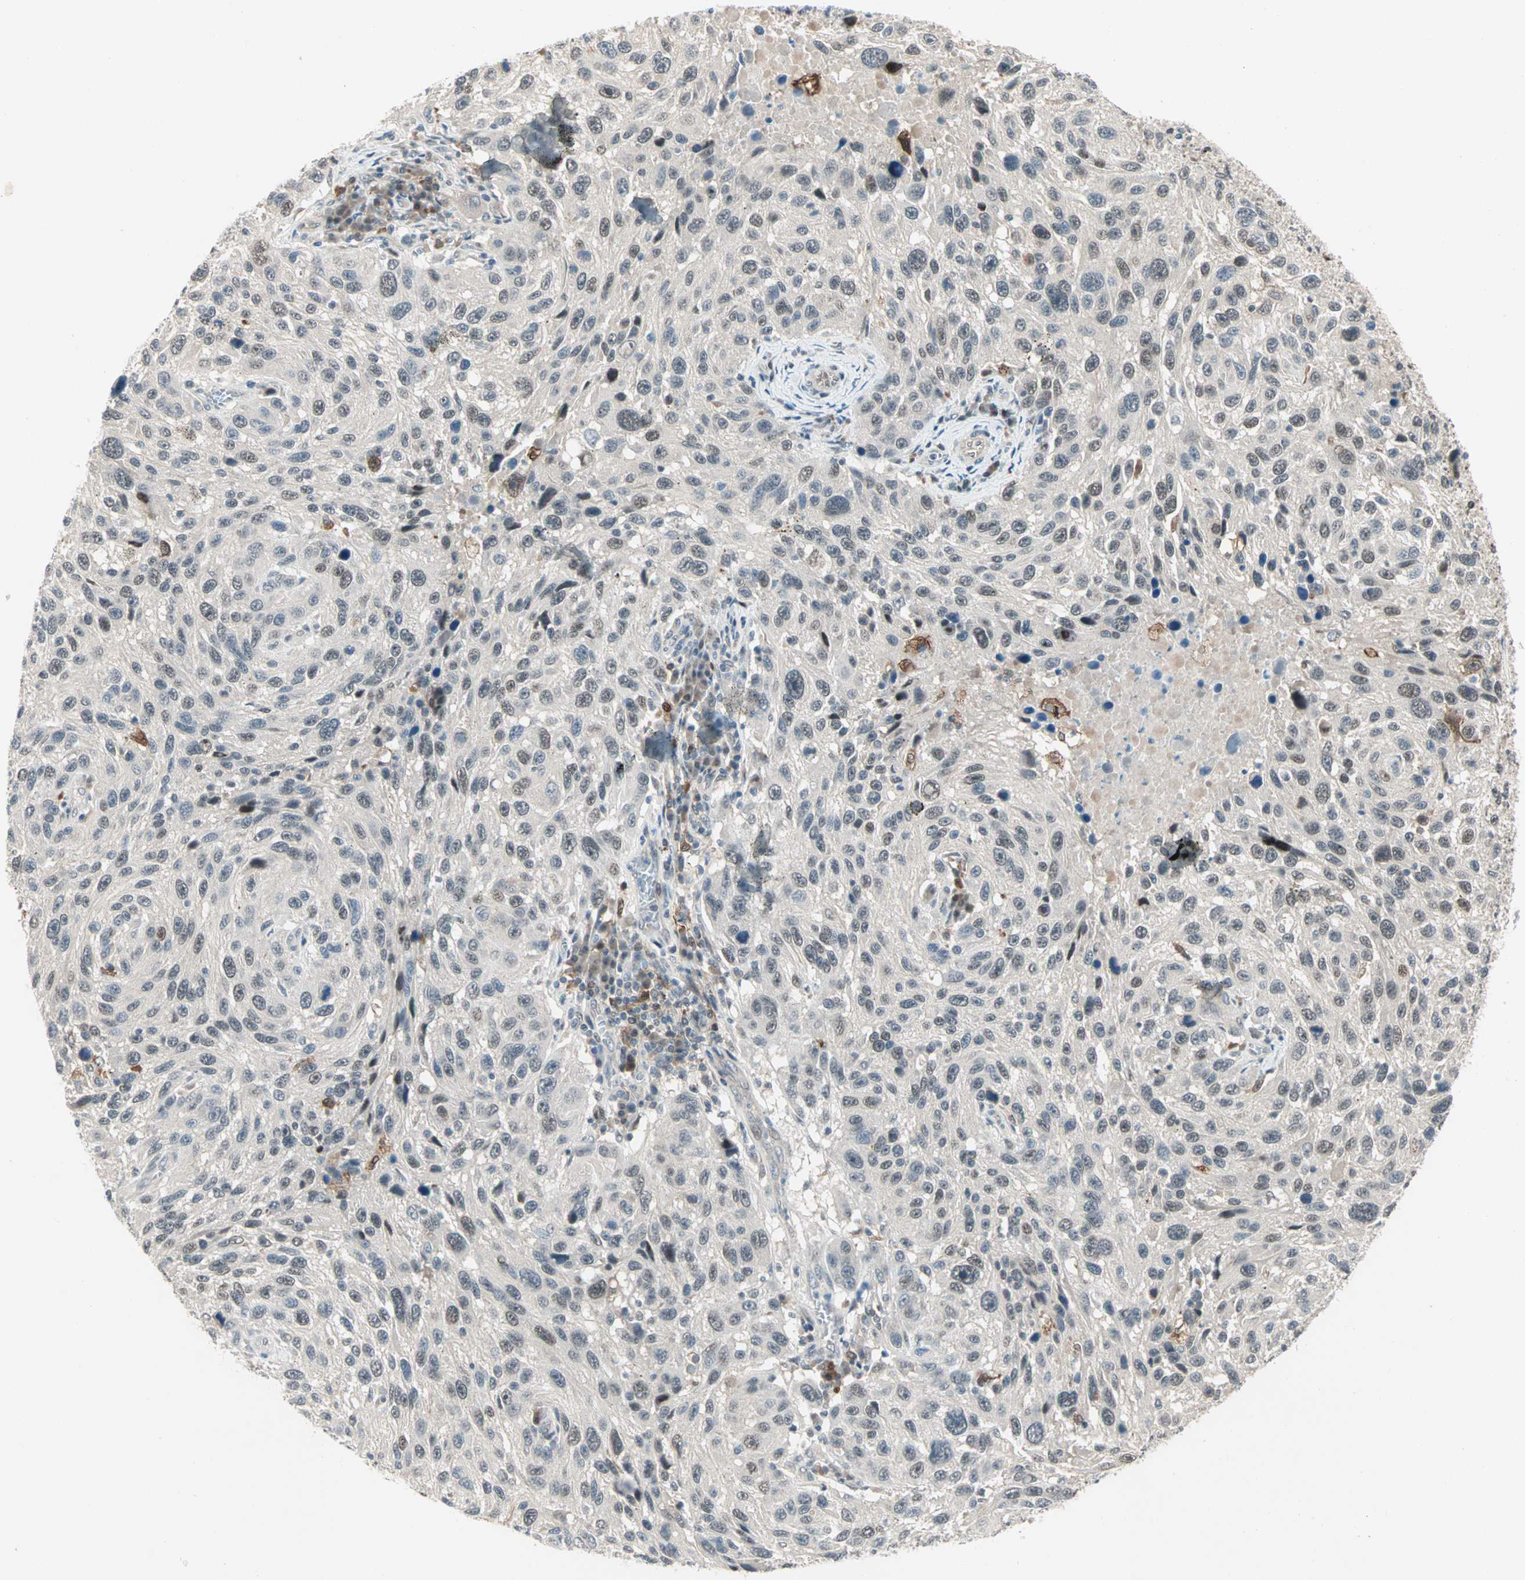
{"staining": {"intensity": "weak", "quantity": "<25%", "location": "cytoplasmic/membranous,nuclear"}, "tissue": "melanoma", "cell_type": "Tumor cells", "image_type": "cancer", "snomed": [{"axis": "morphology", "description": "Malignant melanoma, NOS"}, {"axis": "topography", "description": "Skin"}], "caption": "Melanoma stained for a protein using immunohistochemistry reveals no expression tumor cells.", "gene": "RTL6", "patient": {"sex": "male", "age": 53}}